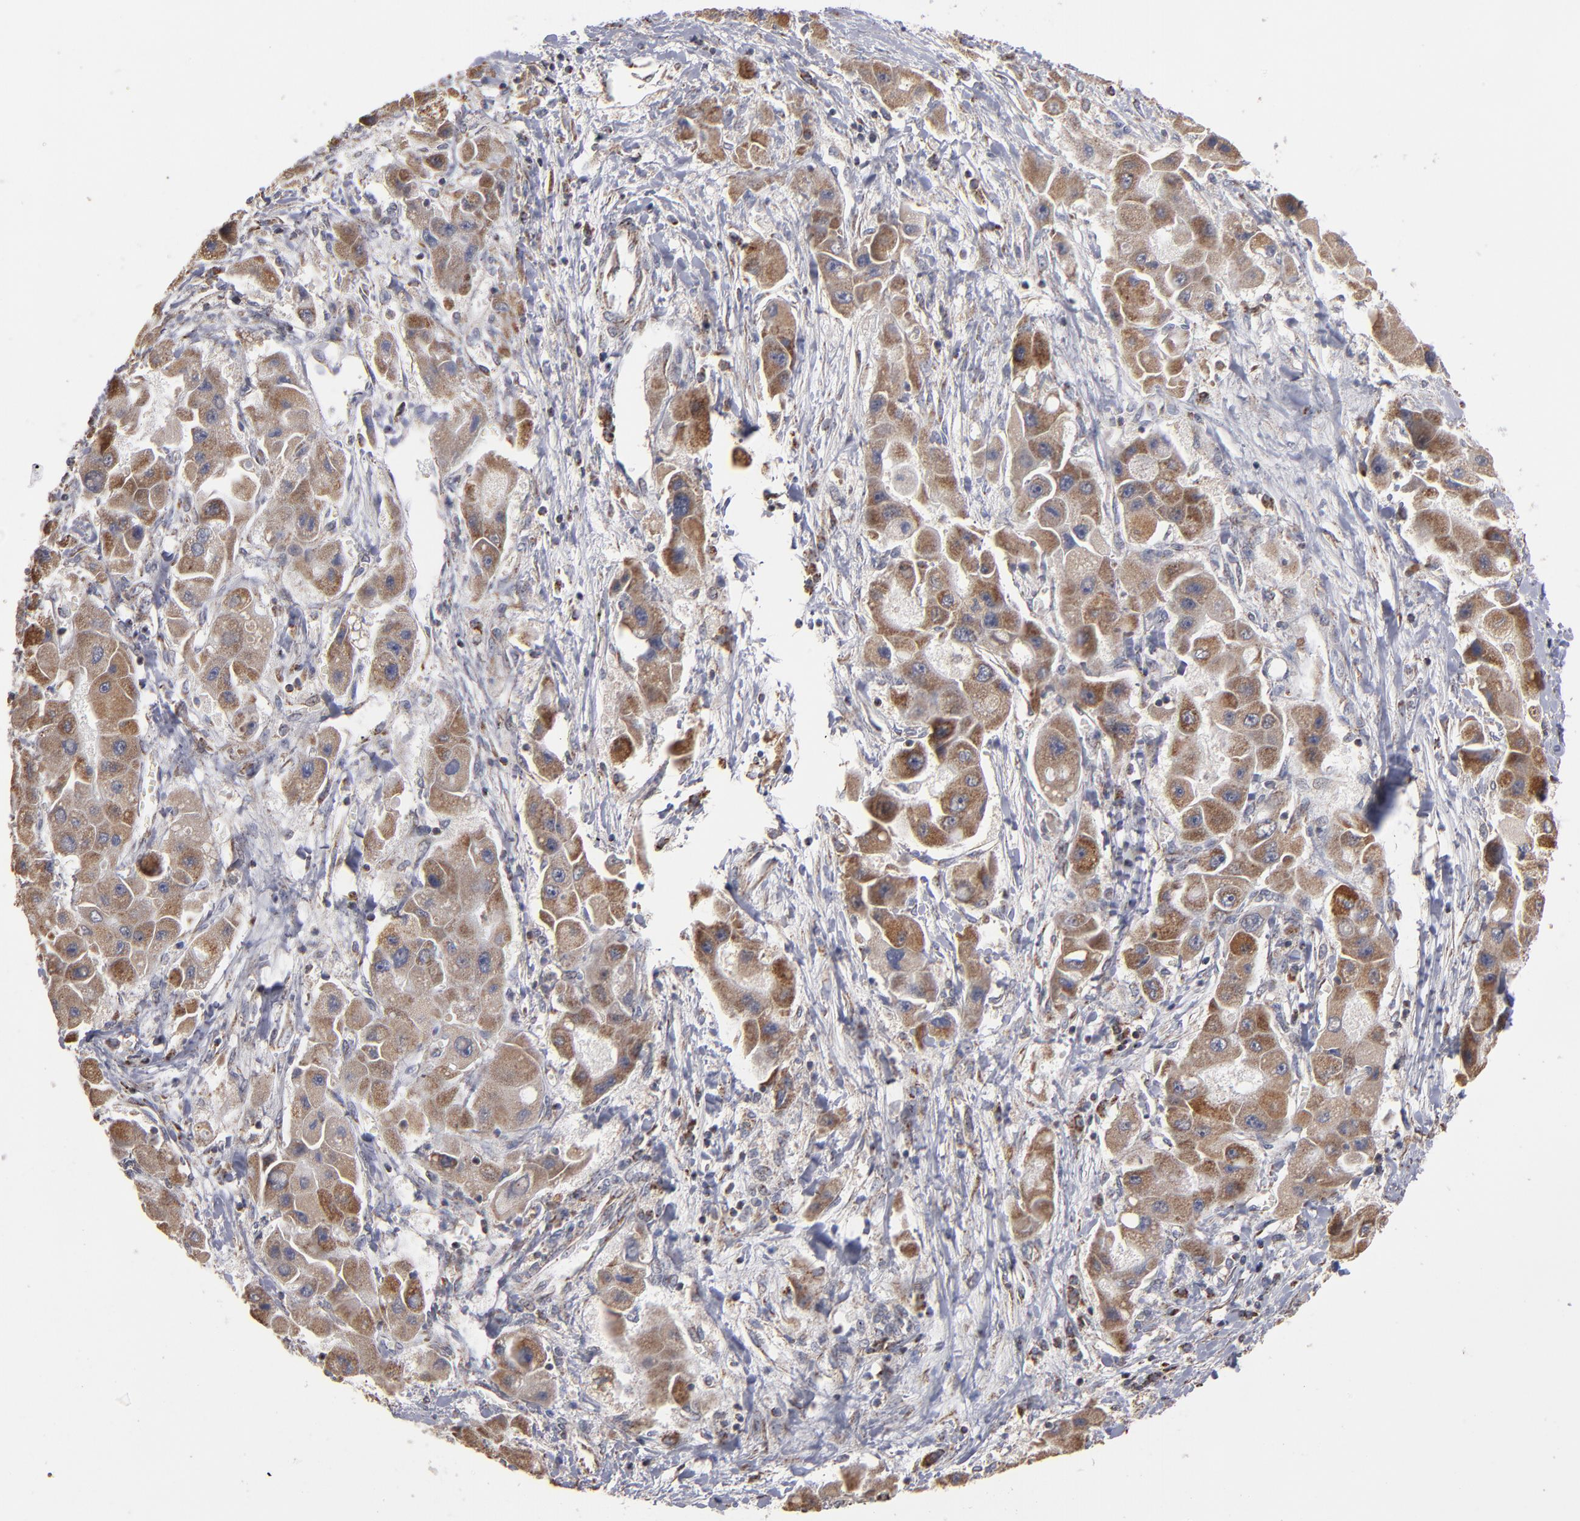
{"staining": {"intensity": "moderate", "quantity": ">75%", "location": "cytoplasmic/membranous"}, "tissue": "liver cancer", "cell_type": "Tumor cells", "image_type": "cancer", "snomed": [{"axis": "morphology", "description": "Carcinoma, Hepatocellular, NOS"}, {"axis": "topography", "description": "Liver"}], "caption": "Immunohistochemical staining of human liver cancer (hepatocellular carcinoma) reveals medium levels of moderate cytoplasmic/membranous protein positivity in approximately >75% of tumor cells. (DAB IHC, brown staining for protein, blue staining for nuclei).", "gene": "MIPOL1", "patient": {"sex": "male", "age": 24}}